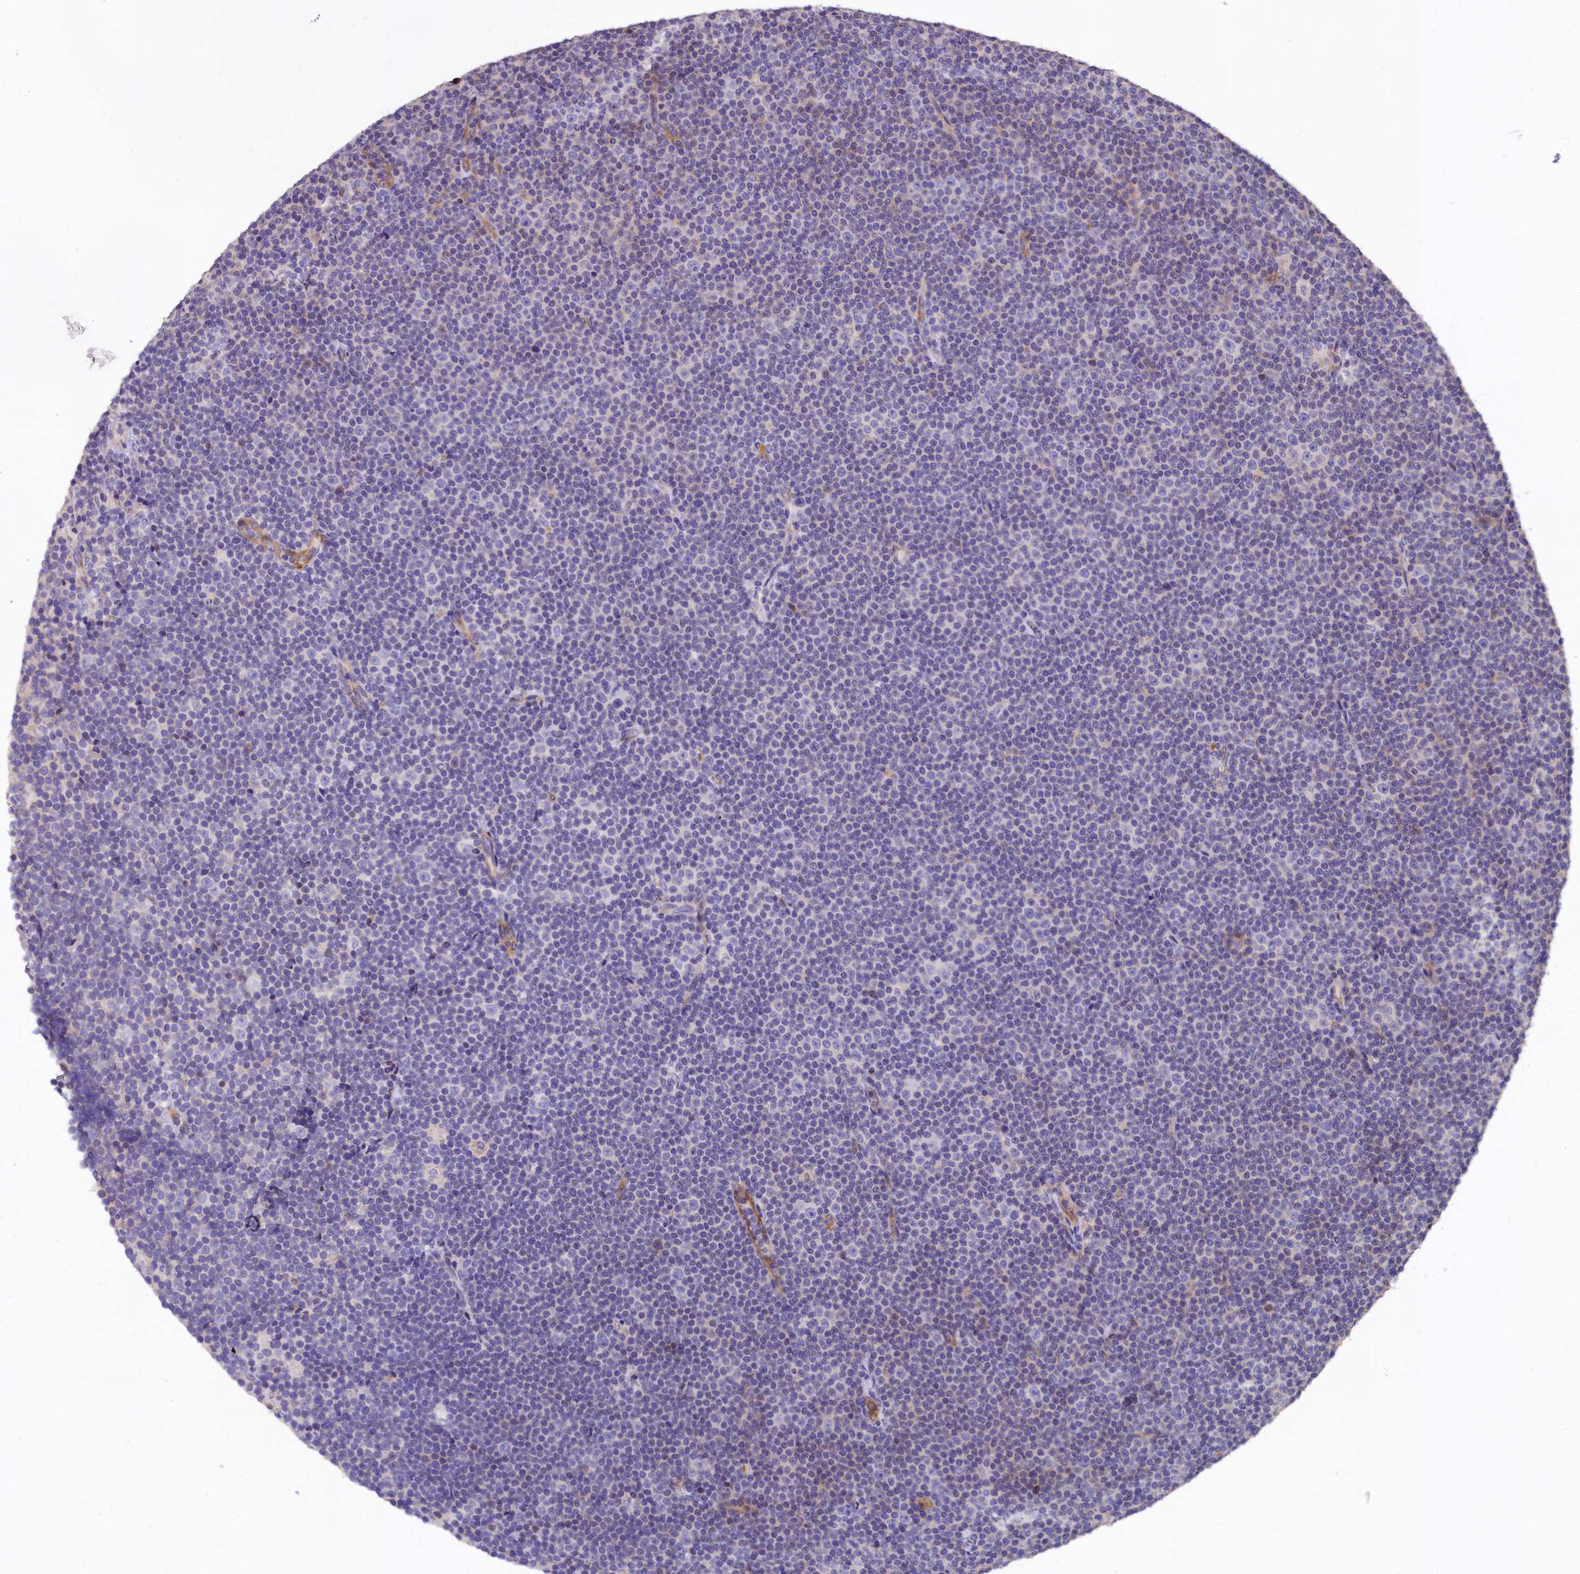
{"staining": {"intensity": "negative", "quantity": "none", "location": "none"}, "tissue": "lymphoma", "cell_type": "Tumor cells", "image_type": "cancer", "snomed": [{"axis": "morphology", "description": "Malignant lymphoma, non-Hodgkin's type, Low grade"}, {"axis": "topography", "description": "Lymph node"}], "caption": "Image shows no significant protein expression in tumor cells of low-grade malignant lymphoma, non-Hodgkin's type.", "gene": "EPS8L2", "patient": {"sex": "female", "age": 67}}